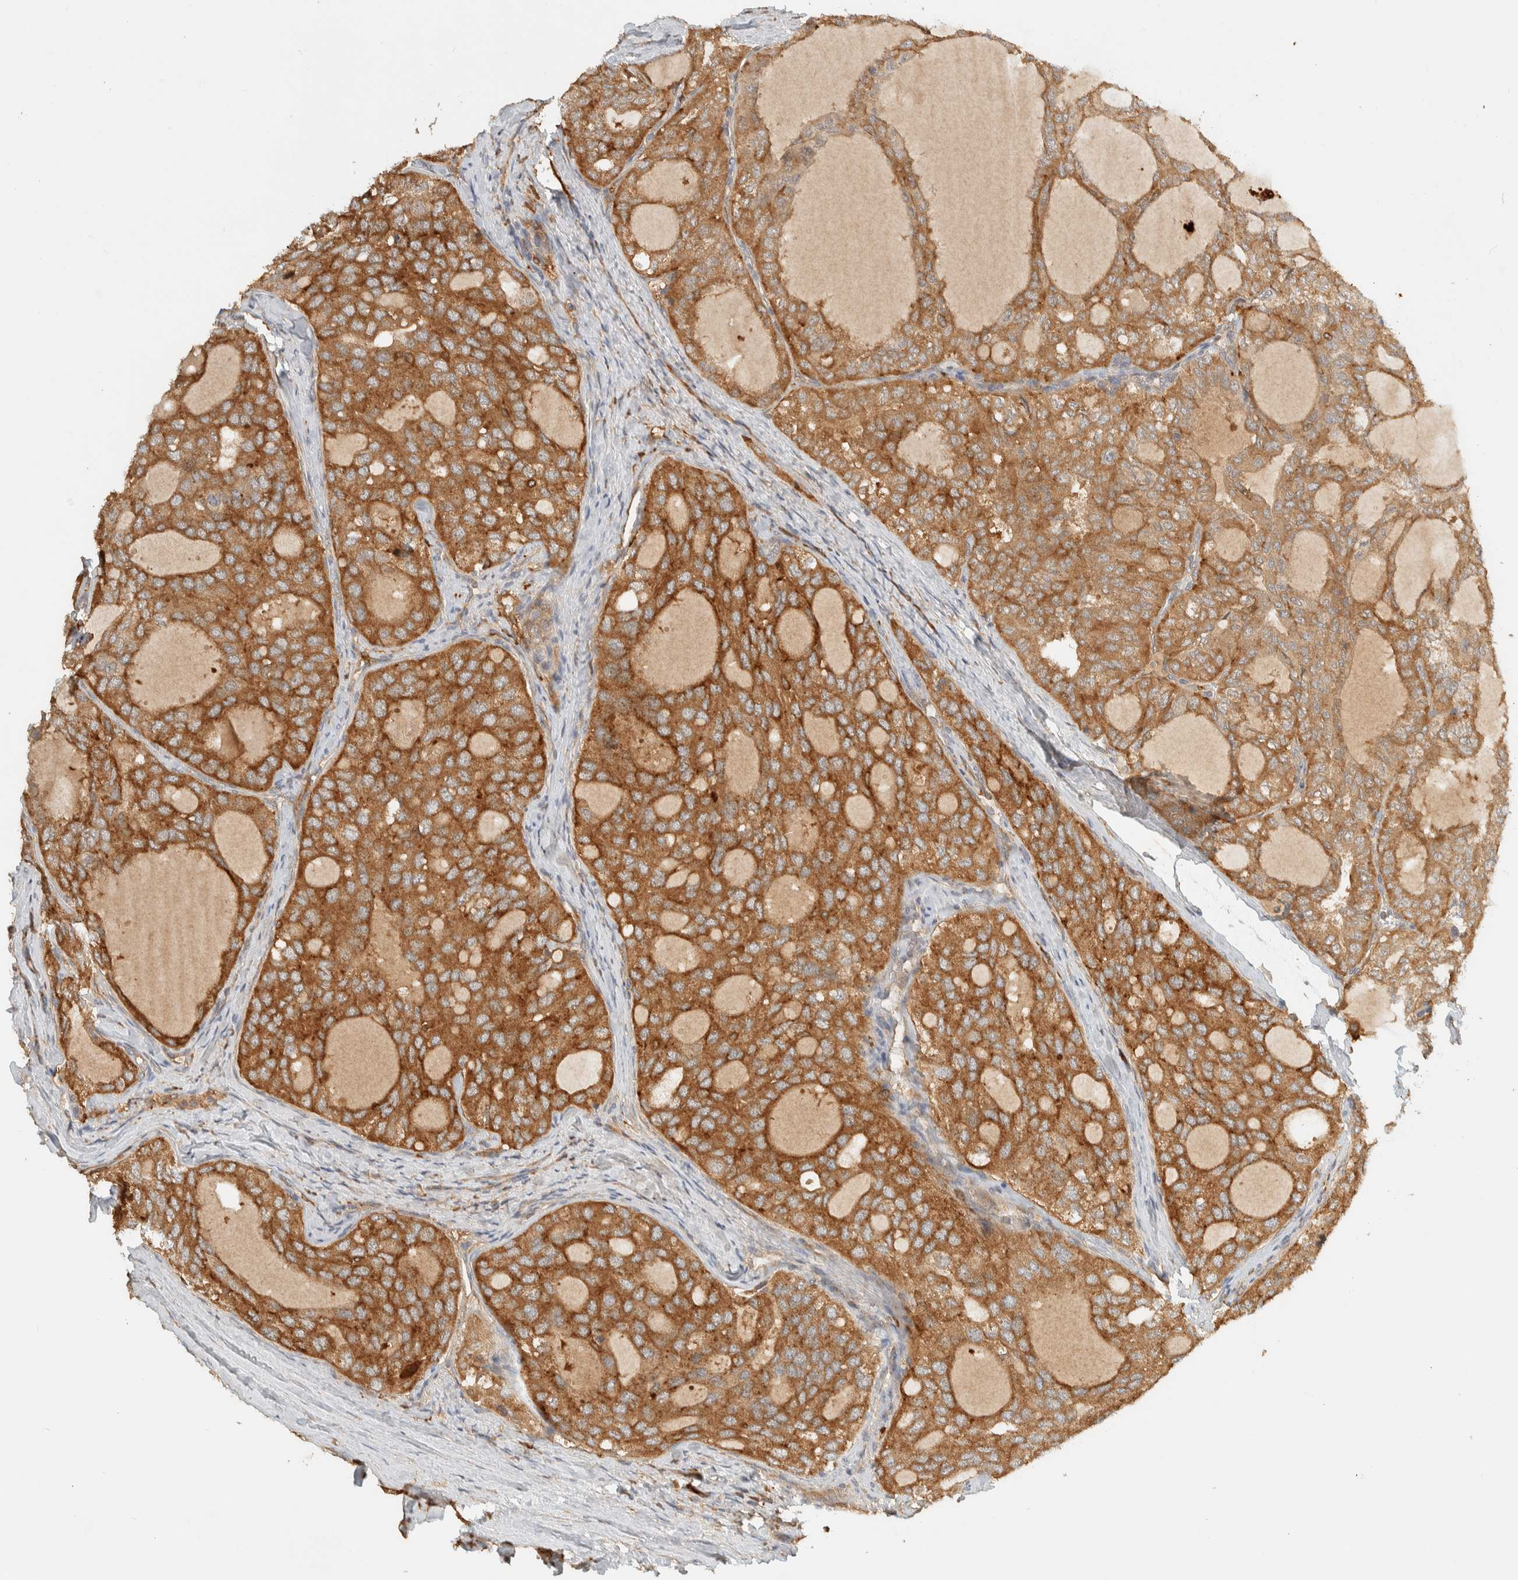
{"staining": {"intensity": "moderate", "quantity": ">75%", "location": "cytoplasmic/membranous"}, "tissue": "thyroid cancer", "cell_type": "Tumor cells", "image_type": "cancer", "snomed": [{"axis": "morphology", "description": "Follicular adenoma carcinoma, NOS"}, {"axis": "topography", "description": "Thyroid gland"}], "caption": "Follicular adenoma carcinoma (thyroid) stained with DAB immunohistochemistry (IHC) reveals medium levels of moderate cytoplasmic/membranous positivity in about >75% of tumor cells.", "gene": "TMEM192", "patient": {"sex": "male", "age": 75}}